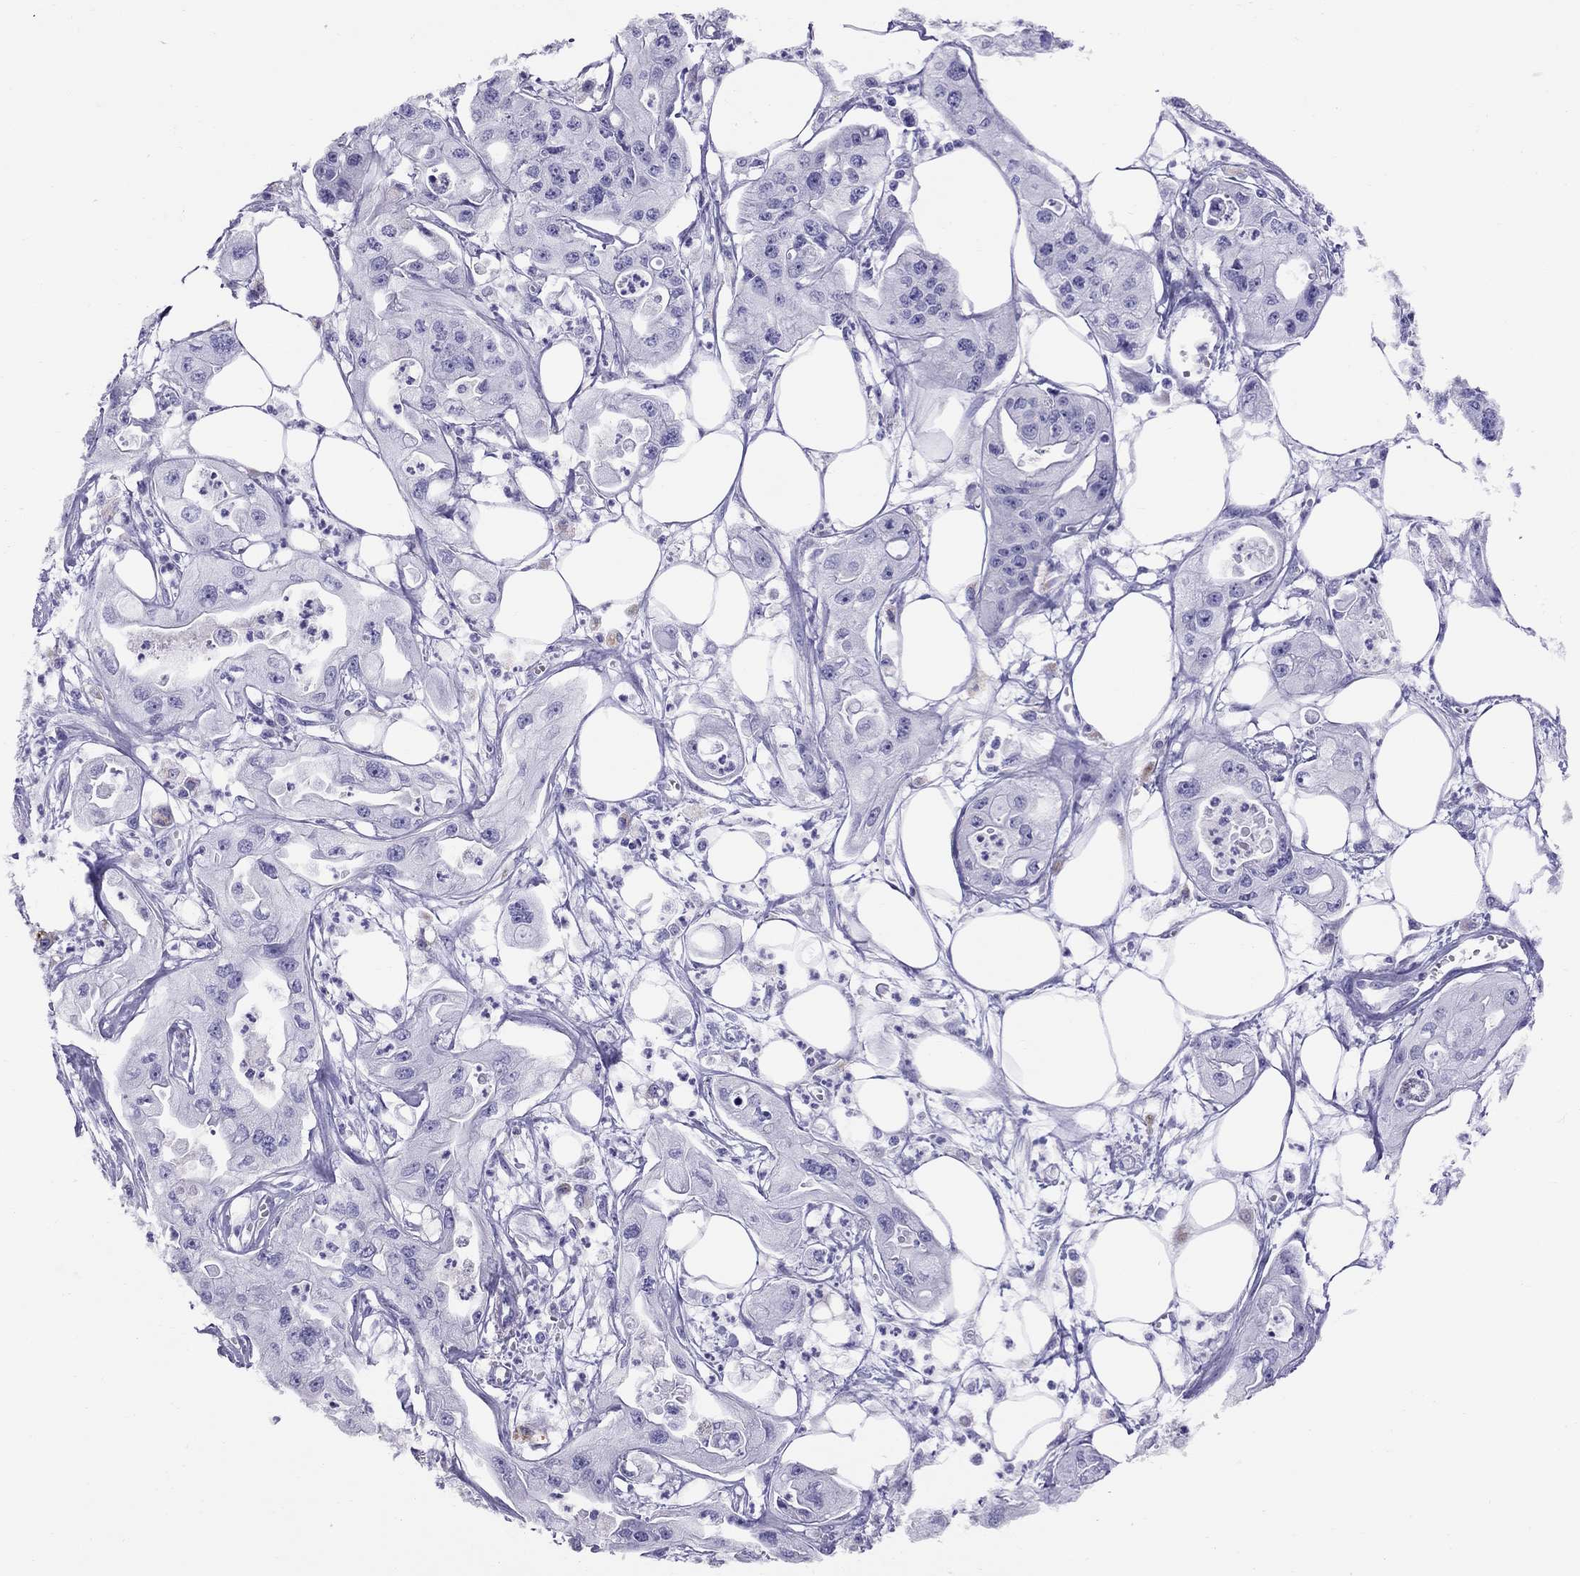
{"staining": {"intensity": "negative", "quantity": "none", "location": "none"}, "tissue": "pancreatic cancer", "cell_type": "Tumor cells", "image_type": "cancer", "snomed": [{"axis": "morphology", "description": "Adenocarcinoma, NOS"}, {"axis": "topography", "description": "Pancreas"}], "caption": "DAB (3,3'-diaminobenzidine) immunohistochemical staining of human pancreatic adenocarcinoma shows no significant staining in tumor cells. Nuclei are stained in blue.", "gene": "AVPR1B", "patient": {"sex": "male", "age": 70}}